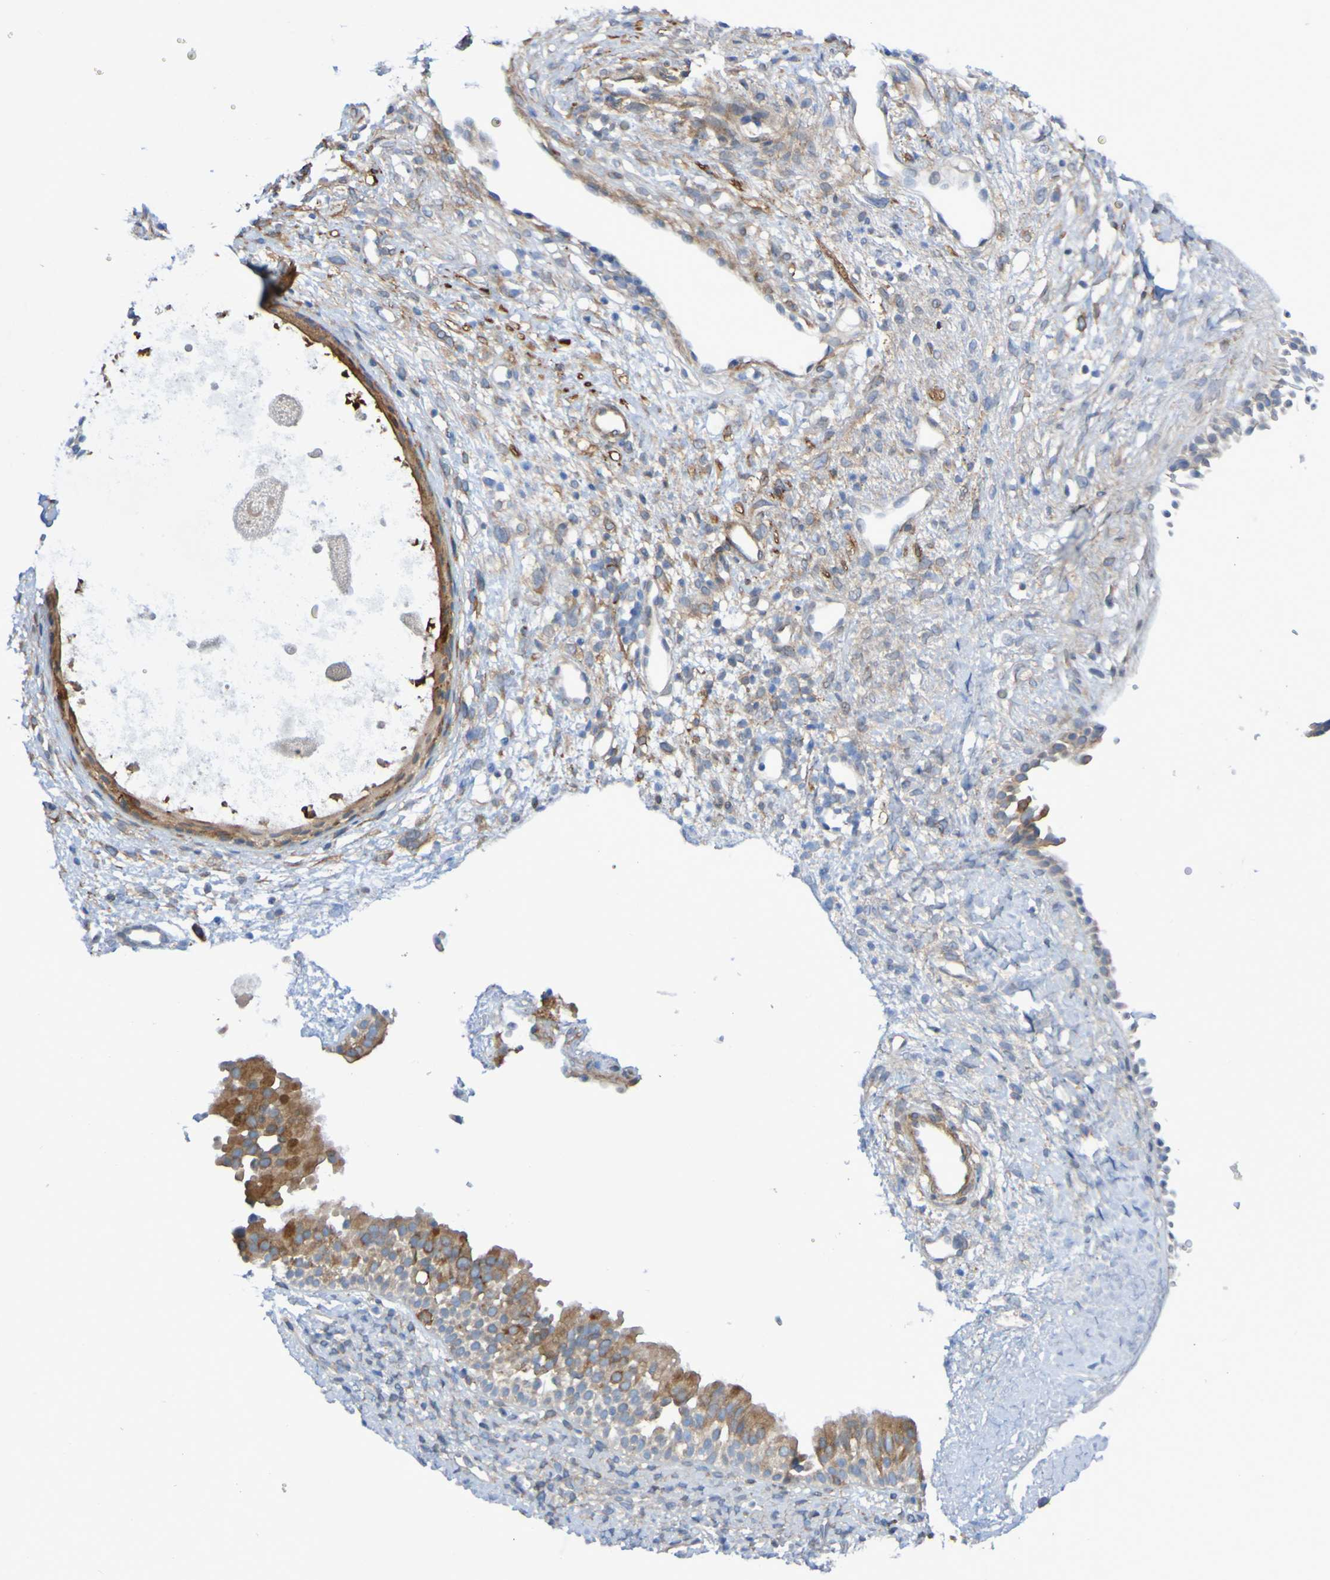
{"staining": {"intensity": "moderate", "quantity": ">75%", "location": "cytoplasmic/membranous"}, "tissue": "nasopharynx", "cell_type": "Respiratory epithelial cells", "image_type": "normal", "snomed": [{"axis": "morphology", "description": "Normal tissue, NOS"}, {"axis": "topography", "description": "Nasopharynx"}], "caption": "Immunohistochemistry (IHC) micrograph of benign nasopharynx stained for a protein (brown), which reveals medium levels of moderate cytoplasmic/membranous staining in about >75% of respiratory epithelial cells.", "gene": "SCRG1", "patient": {"sex": "male", "age": 22}}